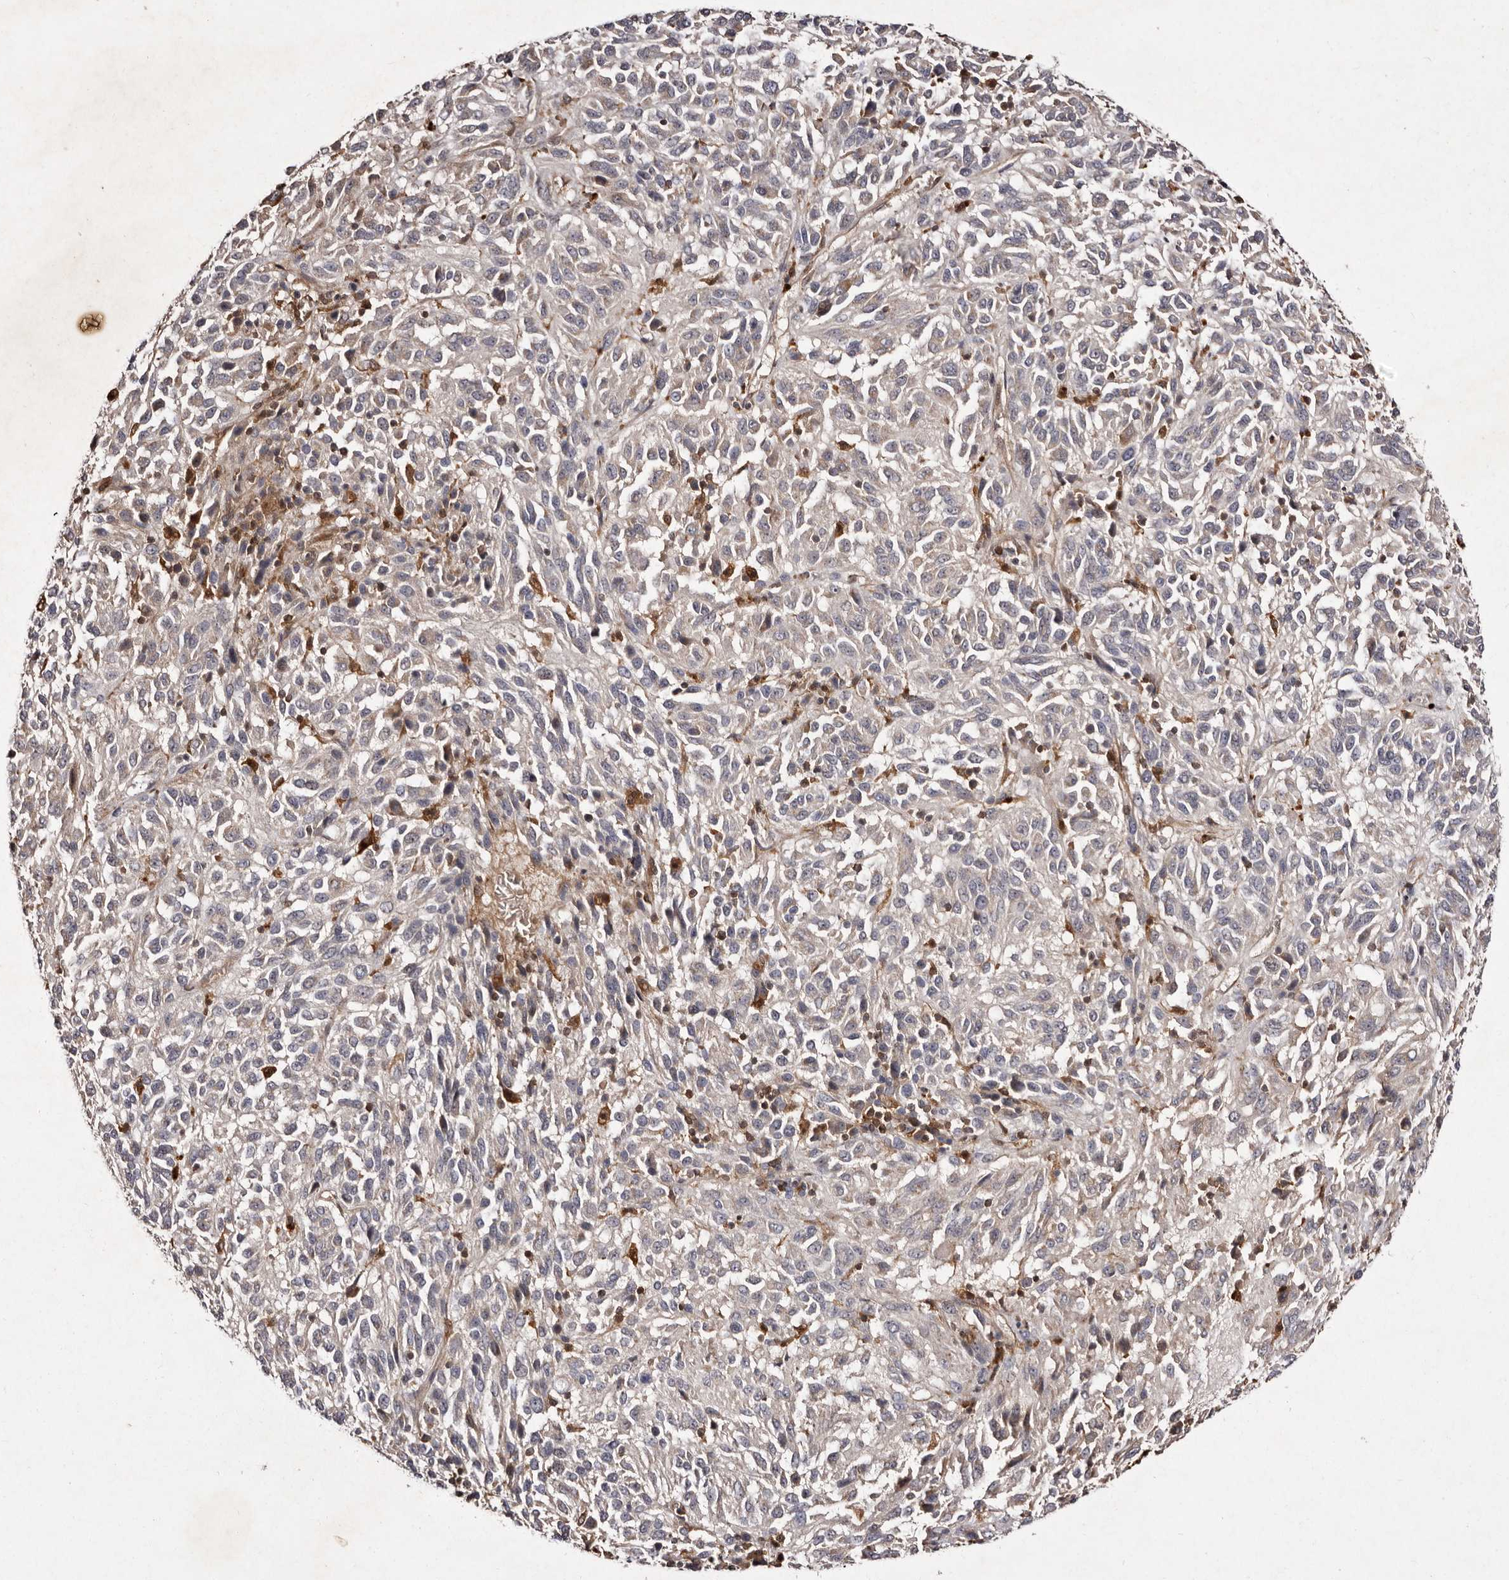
{"staining": {"intensity": "negative", "quantity": "none", "location": "none"}, "tissue": "melanoma", "cell_type": "Tumor cells", "image_type": "cancer", "snomed": [{"axis": "morphology", "description": "Malignant melanoma, Metastatic site"}, {"axis": "topography", "description": "Lung"}], "caption": "Immunohistochemistry micrograph of neoplastic tissue: melanoma stained with DAB shows no significant protein positivity in tumor cells.", "gene": "GIMAP4", "patient": {"sex": "male", "age": 64}}